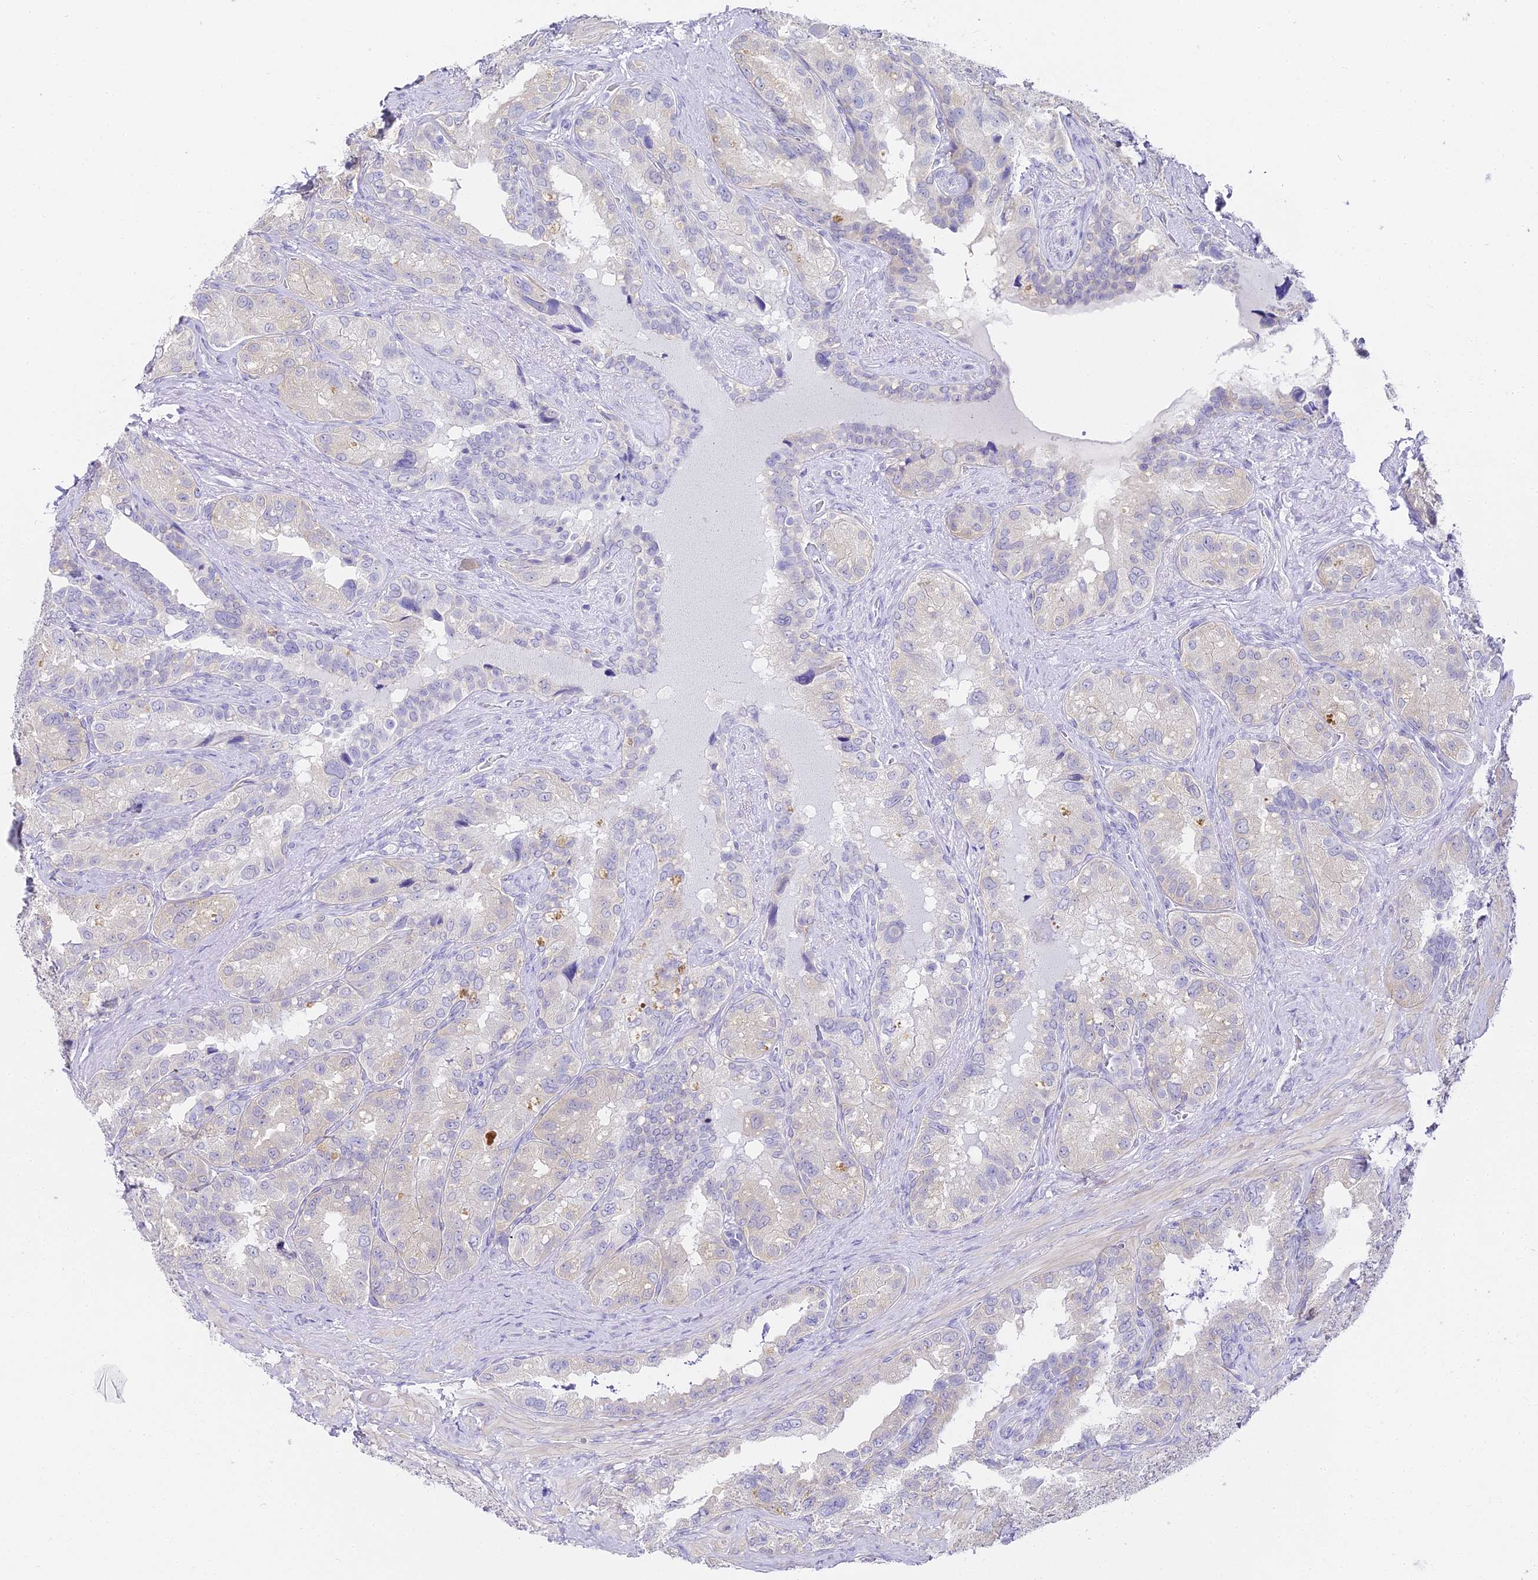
{"staining": {"intensity": "negative", "quantity": "none", "location": "none"}, "tissue": "seminal vesicle", "cell_type": "Glandular cells", "image_type": "normal", "snomed": [{"axis": "morphology", "description": "Normal tissue, NOS"}, {"axis": "topography", "description": "Seminal veicle"}, {"axis": "topography", "description": "Peripheral nerve tissue"}], "caption": "High magnification brightfield microscopy of normal seminal vesicle stained with DAB (brown) and counterstained with hematoxylin (blue): glandular cells show no significant positivity. Brightfield microscopy of immunohistochemistry stained with DAB (brown) and hematoxylin (blue), captured at high magnification.", "gene": "ABHD14A", "patient": {"sex": "male", "age": 67}}